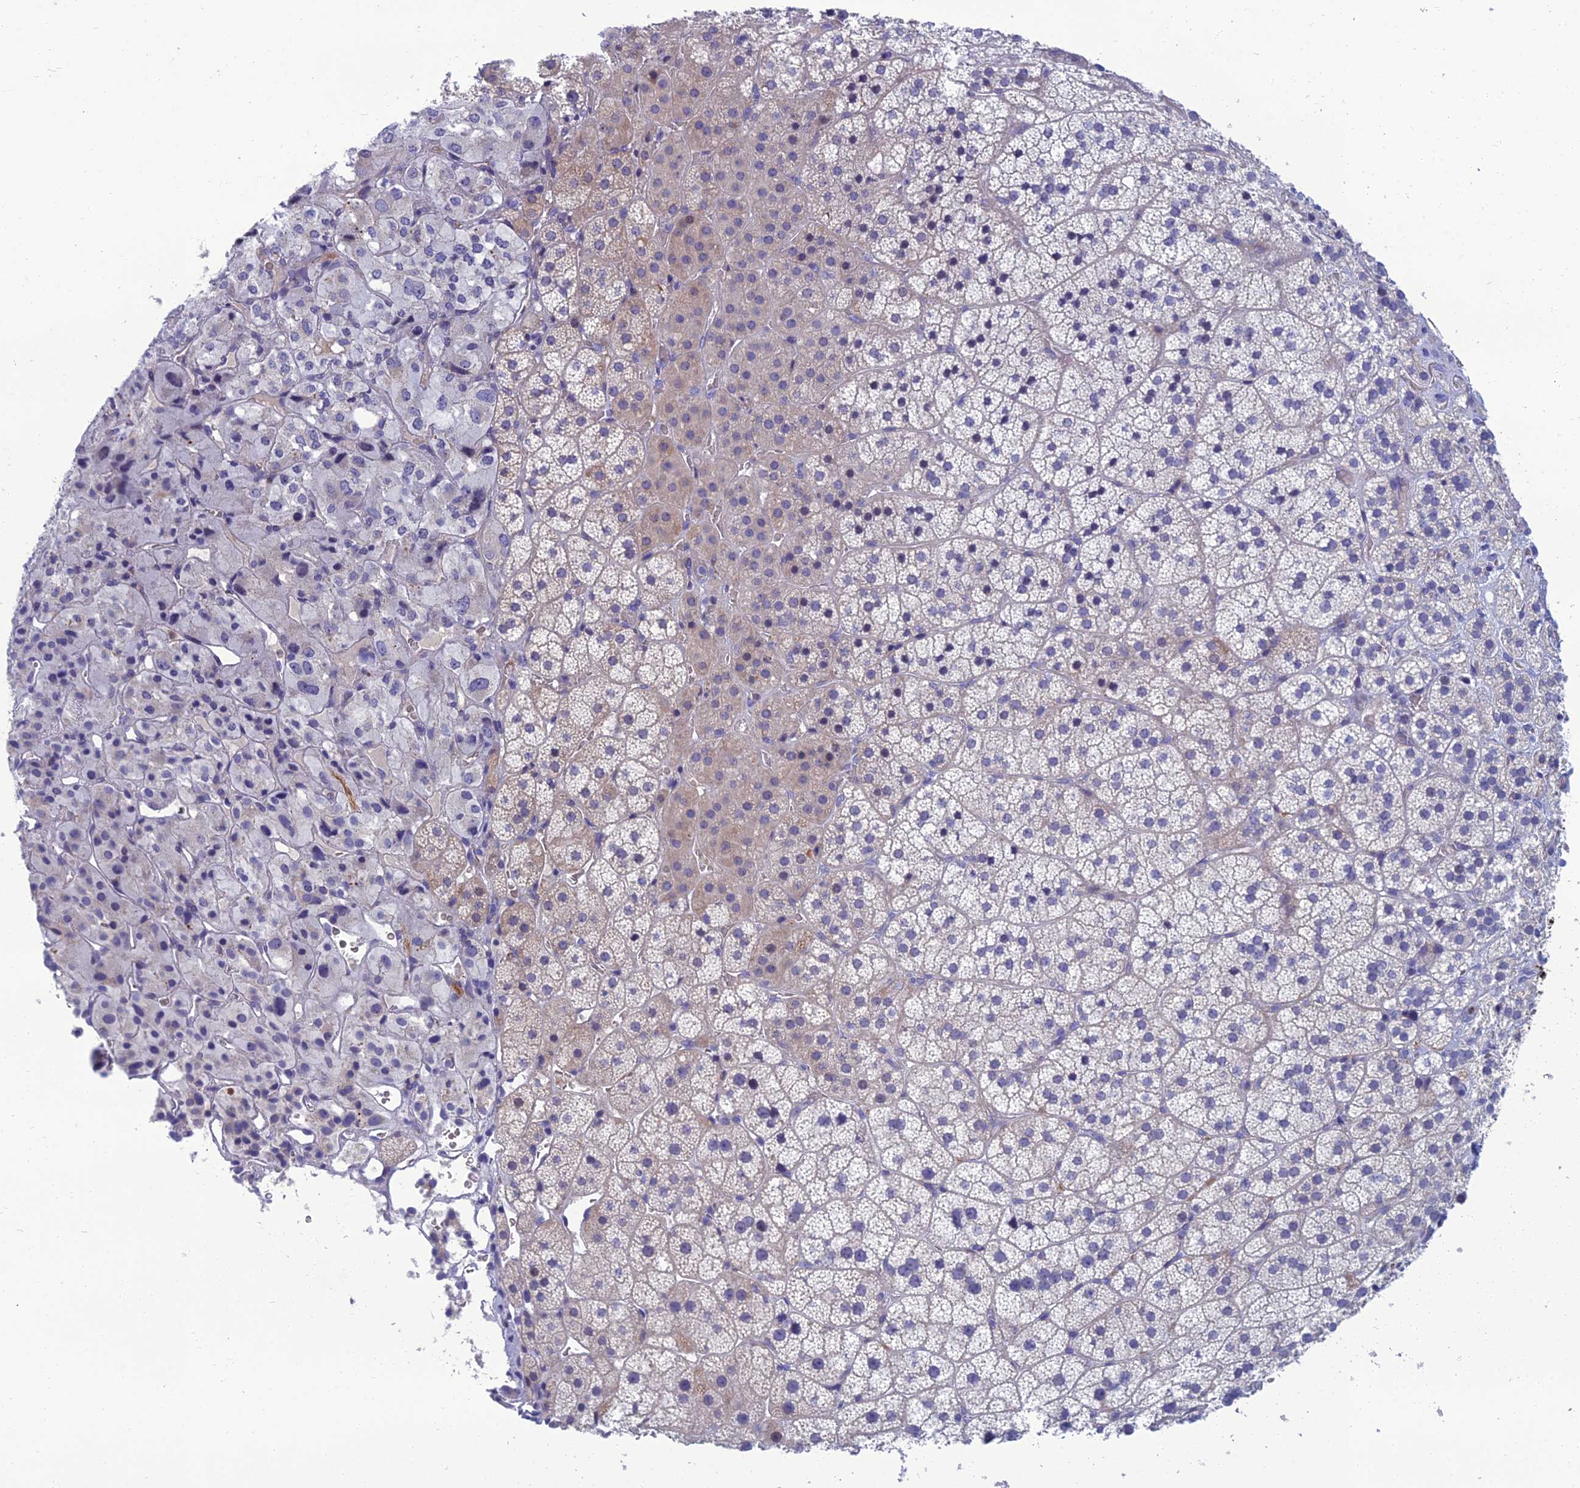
{"staining": {"intensity": "negative", "quantity": "none", "location": "none"}, "tissue": "adrenal gland", "cell_type": "Glandular cells", "image_type": "normal", "snomed": [{"axis": "morphology", "description": "Normal tissue, NOS"}, {"axis": "topography", "description": "Adrenal gland"}], "caption": "IHC histopathology image of normal human adrenal gland stained for a protein (brown), which displays no positivity in glandular cells.", "gene": "SPTLC3", "patient": {"sex": "female", "age": 44}}